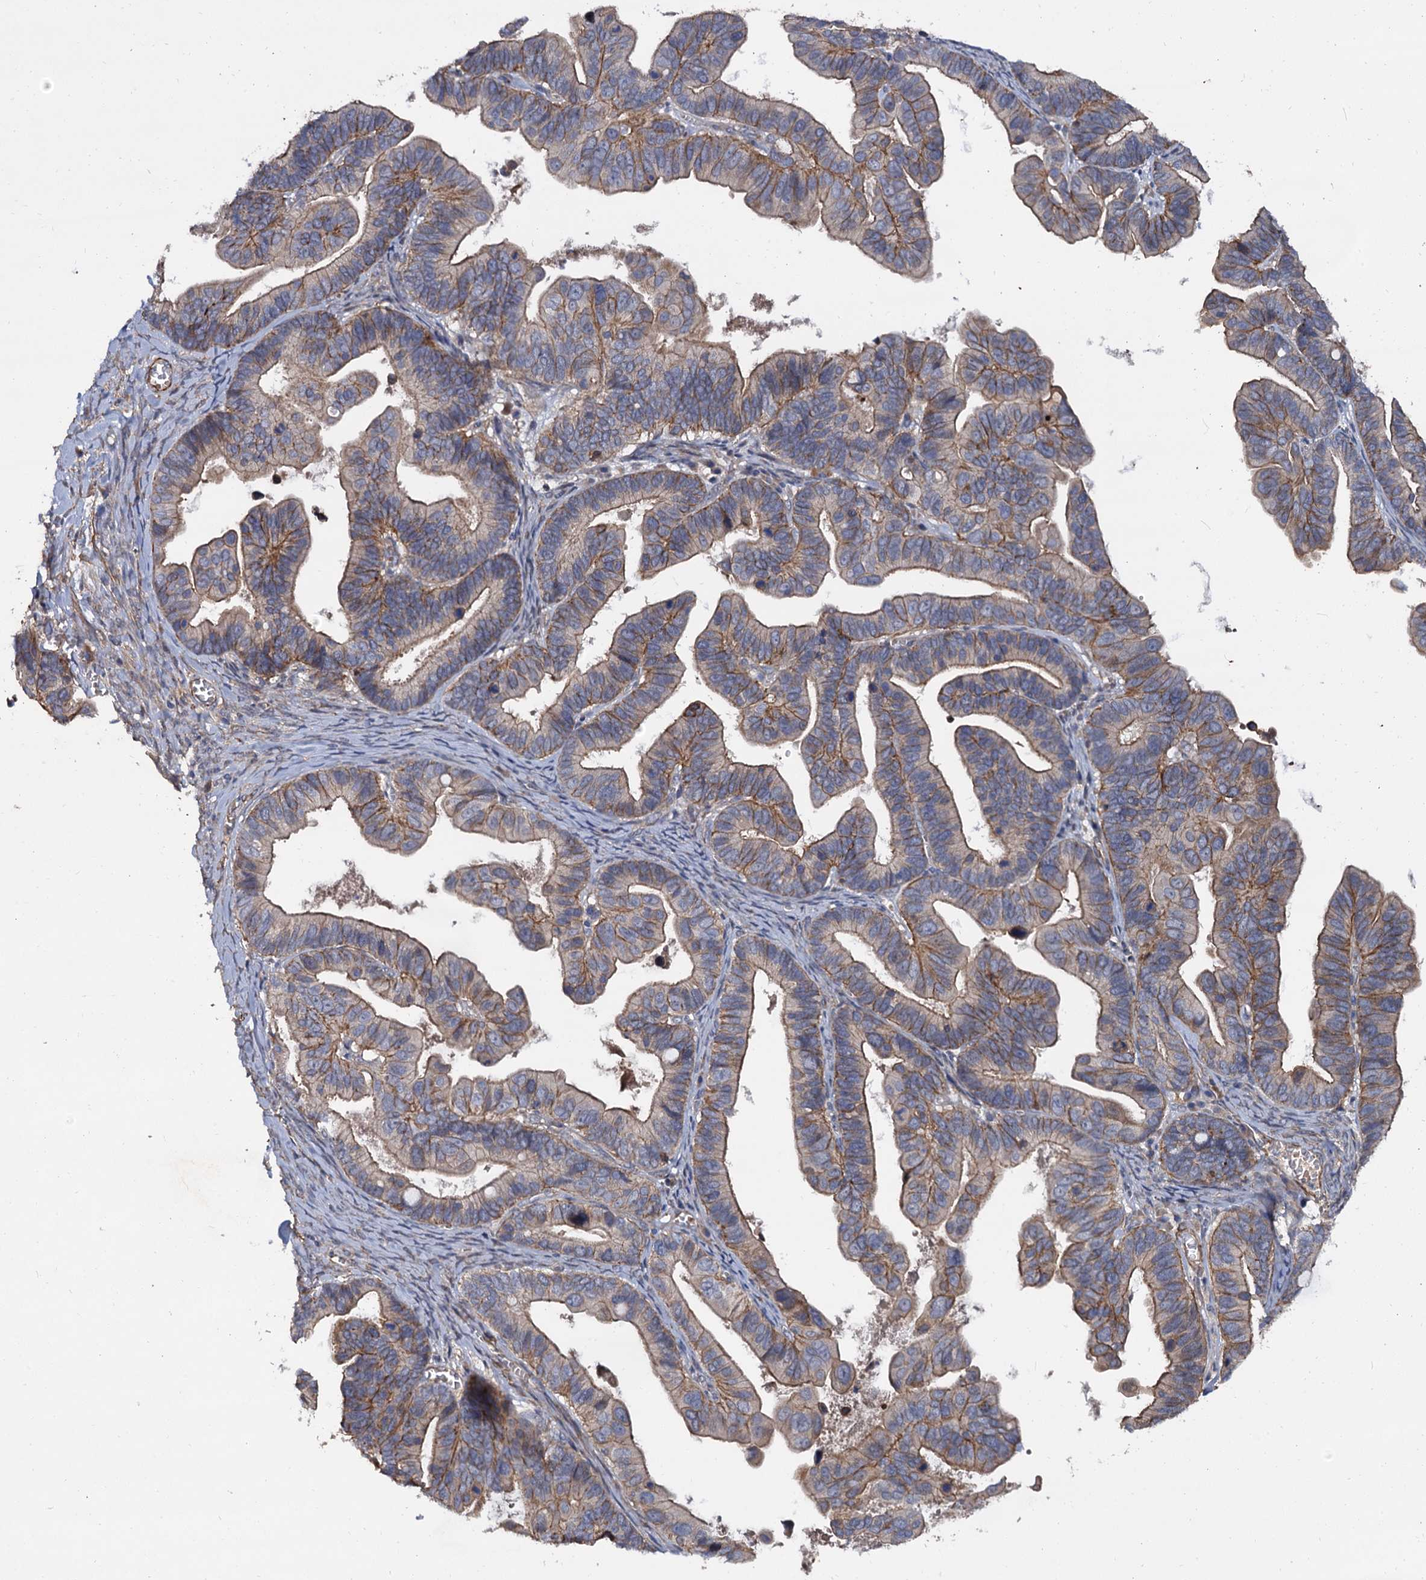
{"staining": {"intensity": "moderate", "quantity": "25%-75%", "location": "cytoplasmic/membranous"}, "tissue": "ovarian cancer", "cell_type": "Tumor cells", "image_type": "cancer", "snomed": [{"axis": "morphology", "description": "Cystadenocarcinoma, serous, NOS"}, {"axis": "topography", "description": "Ovary"}], "caption": "Moderate cytoplasmic/membranous expression for a protein is present in approximately 25%-75% of tumor cells of ovarian cancer (serous cystadenocarcinoma) using immunohistochemistry.", "gene": "ISM2", "patient": {"sex": "female", "age": 56}}